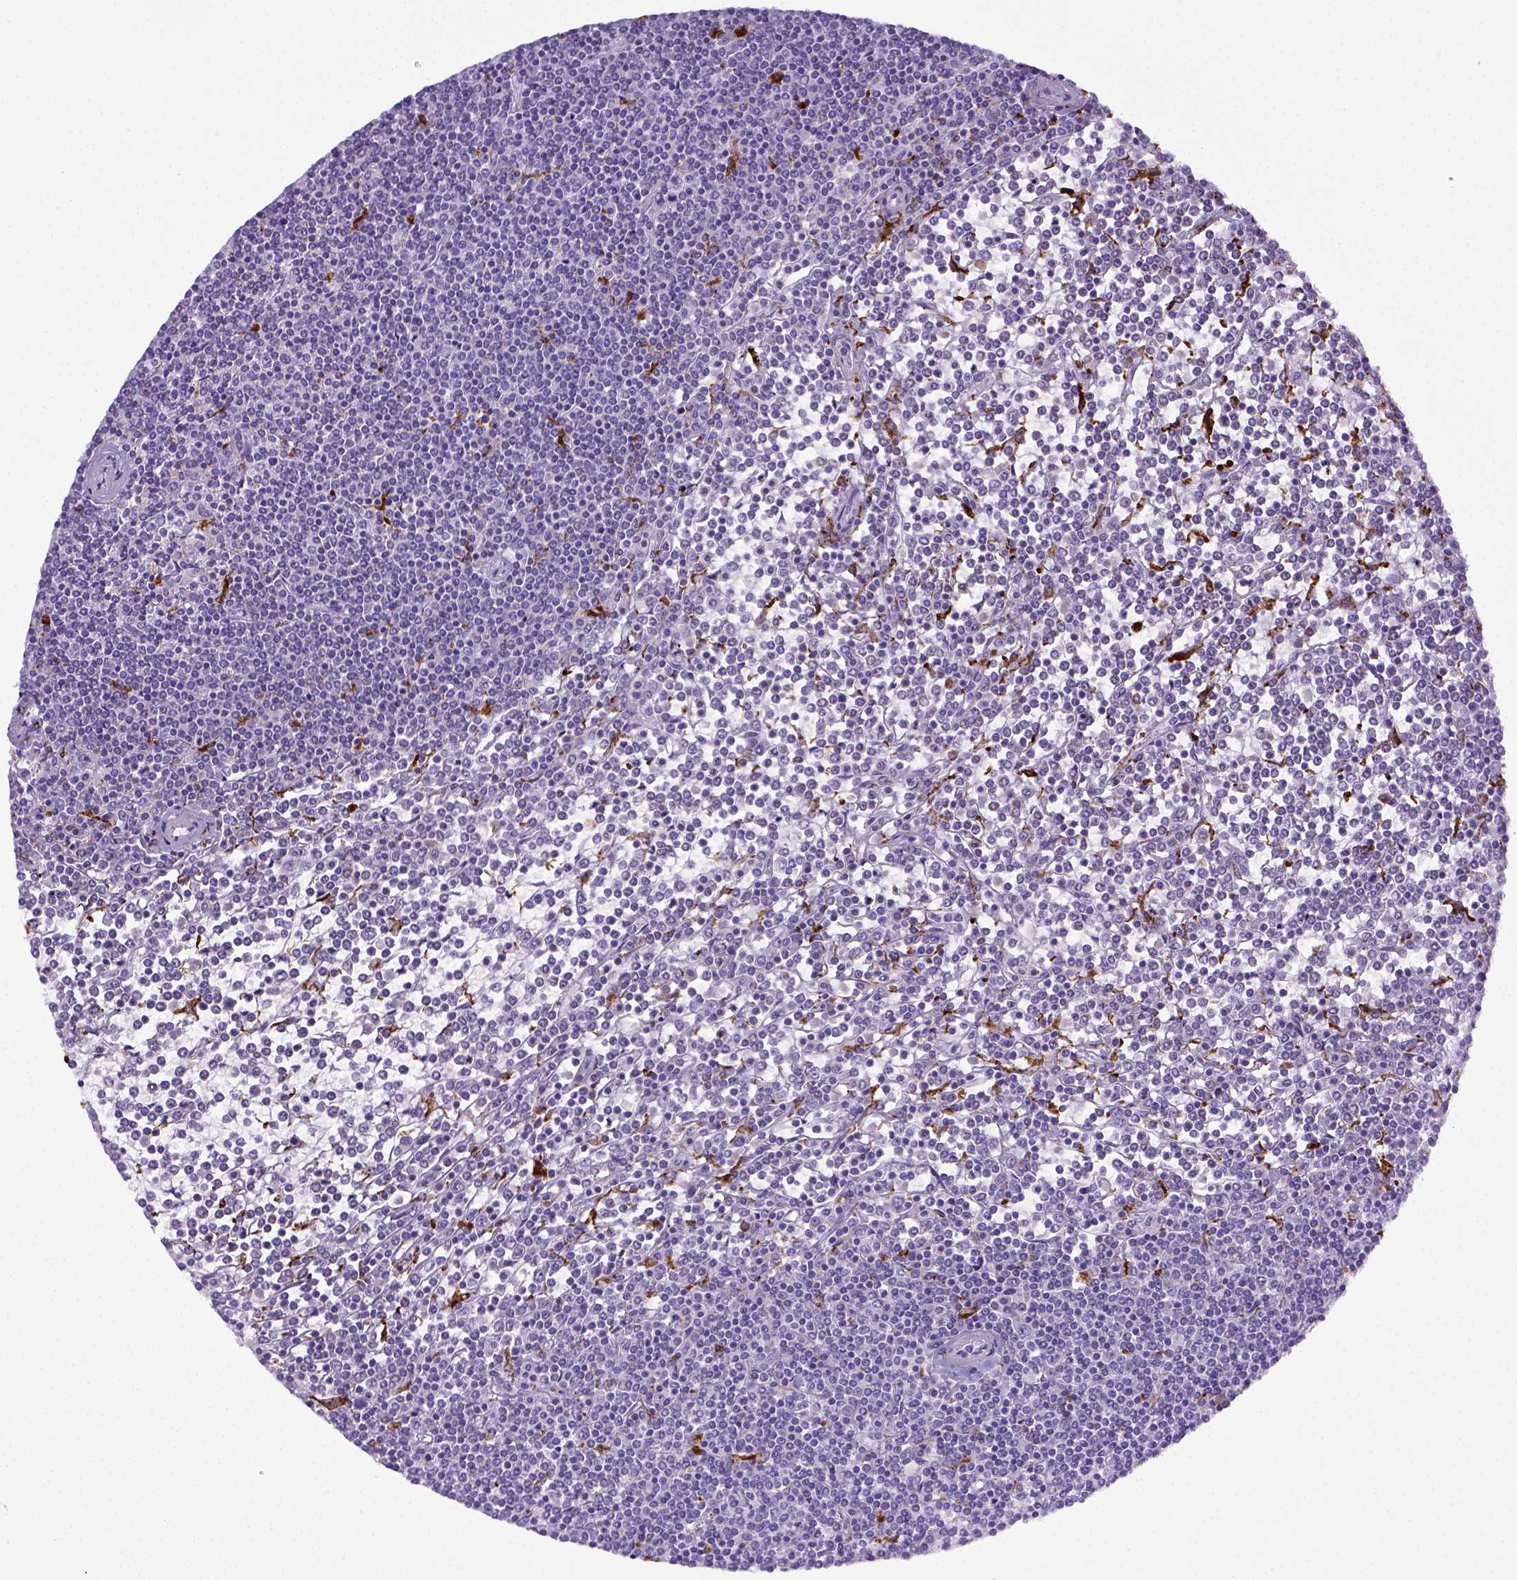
{"staining": {"intensity": "negative", "quantity": "none", "location": "none"}, "tissue": "lymphoma", "cell_type": "Tumor cells", "image_type": "cancer", "snomed": [{"axis": "morphology", "description": "Malignant lymphoma, non-Hodgkin's type, Low grade"}, {"axis": "topography", "description": "Spleen"}], "caption": "Lymphoma was stained to show a protein in brown. There is no significant positivity in tumor cells.", "gene": "CD68", "patient": {"sex": "female", "age": 19}}